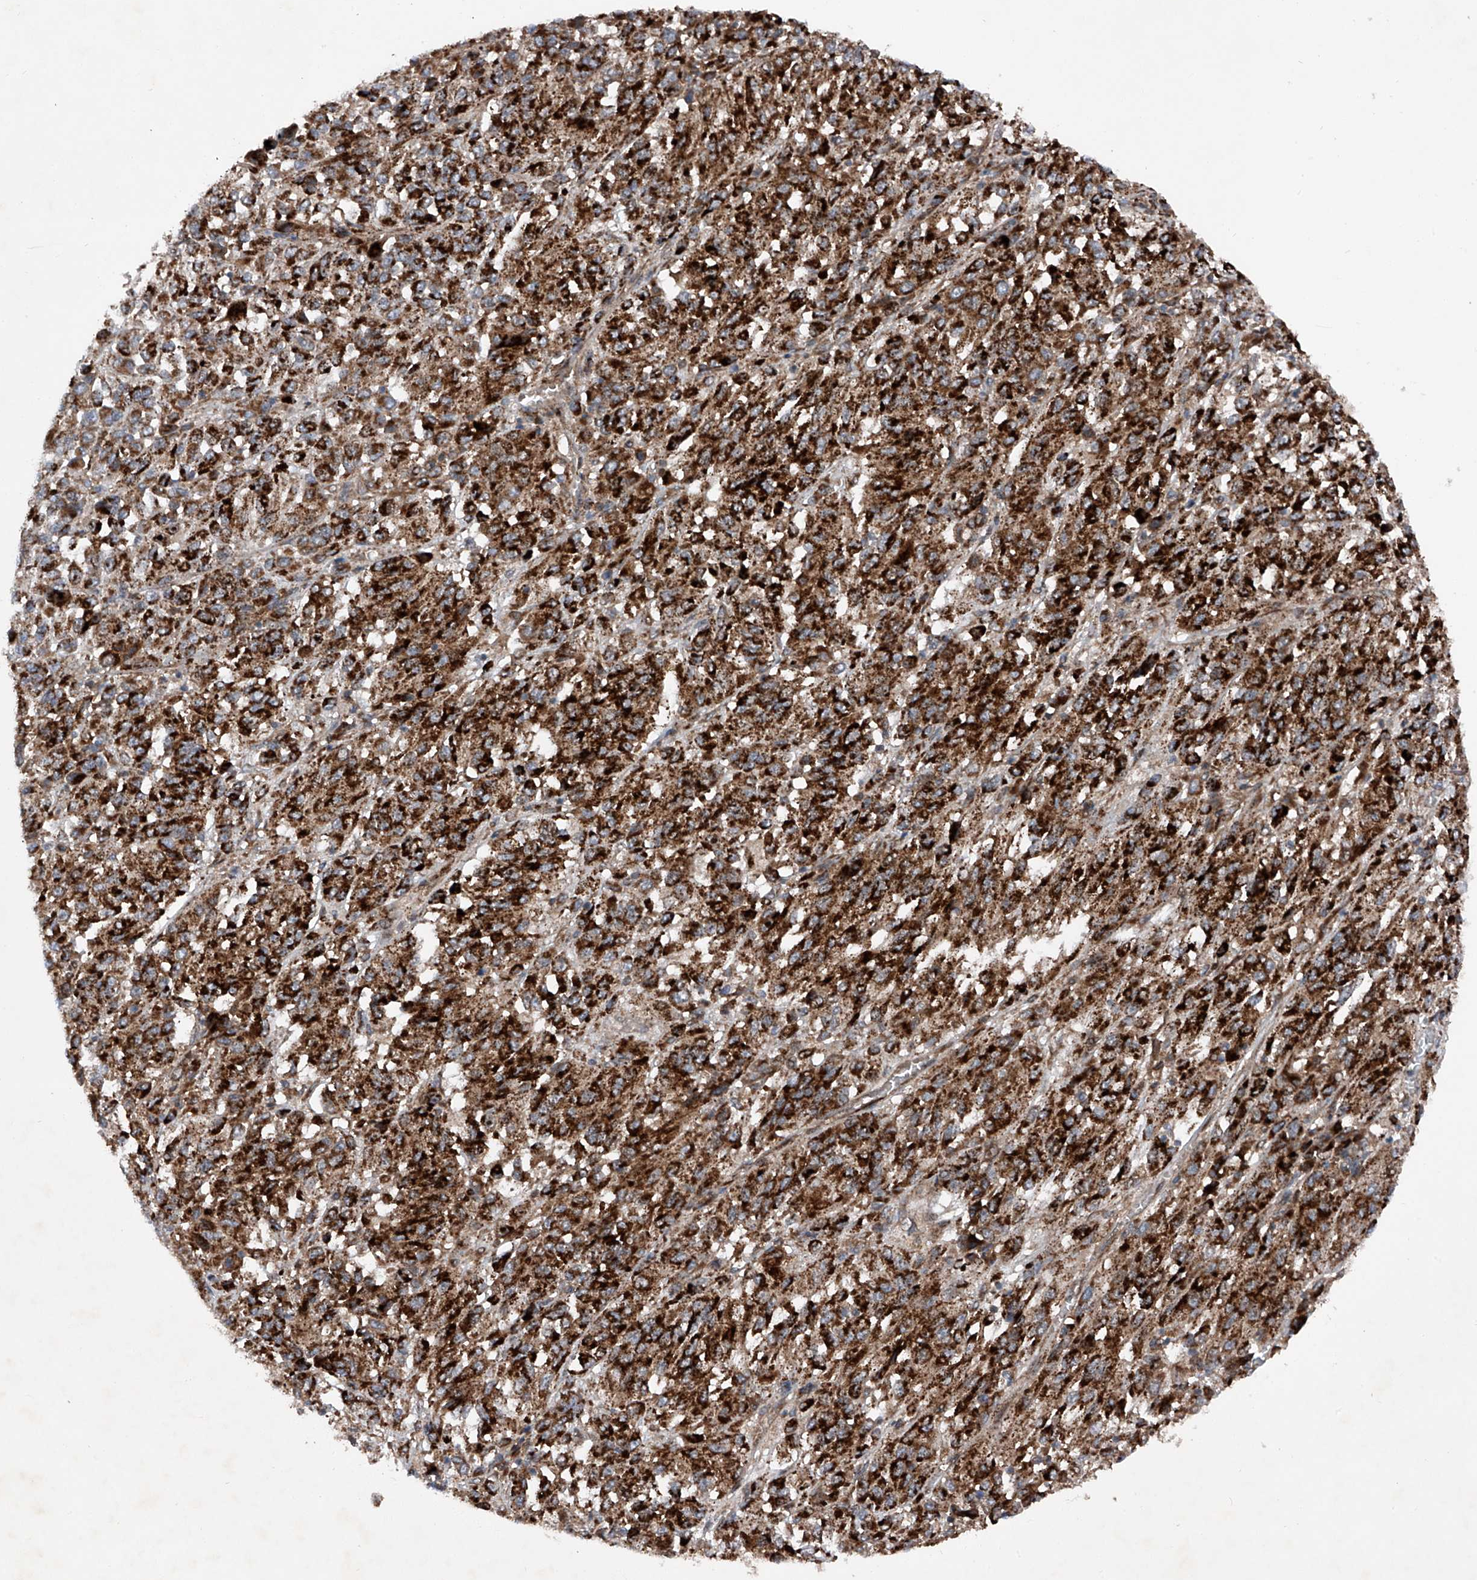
{"staining": {"intensity": "strong", "quantity": ">75%", "location": "cytoplasmic/membranous"}, "tissue": "melanoma", "cell_type": "Tumor cells", "image_type": "cancer", "snomed": [{"axis": "morphology", "description": "Malignant melanoma, Metastatic site"}, {"axis": "topography", "description": "Lung"}], "caption": "Strong cytoplasmic/membranous positivity for a protein is appreciated in about >75% of tumor cells of malignant melanoma (metastatic site) using immunohistochemistry (IHC).", "gene": "DAD1", "patient": {"sex": "male", "age": 64}}